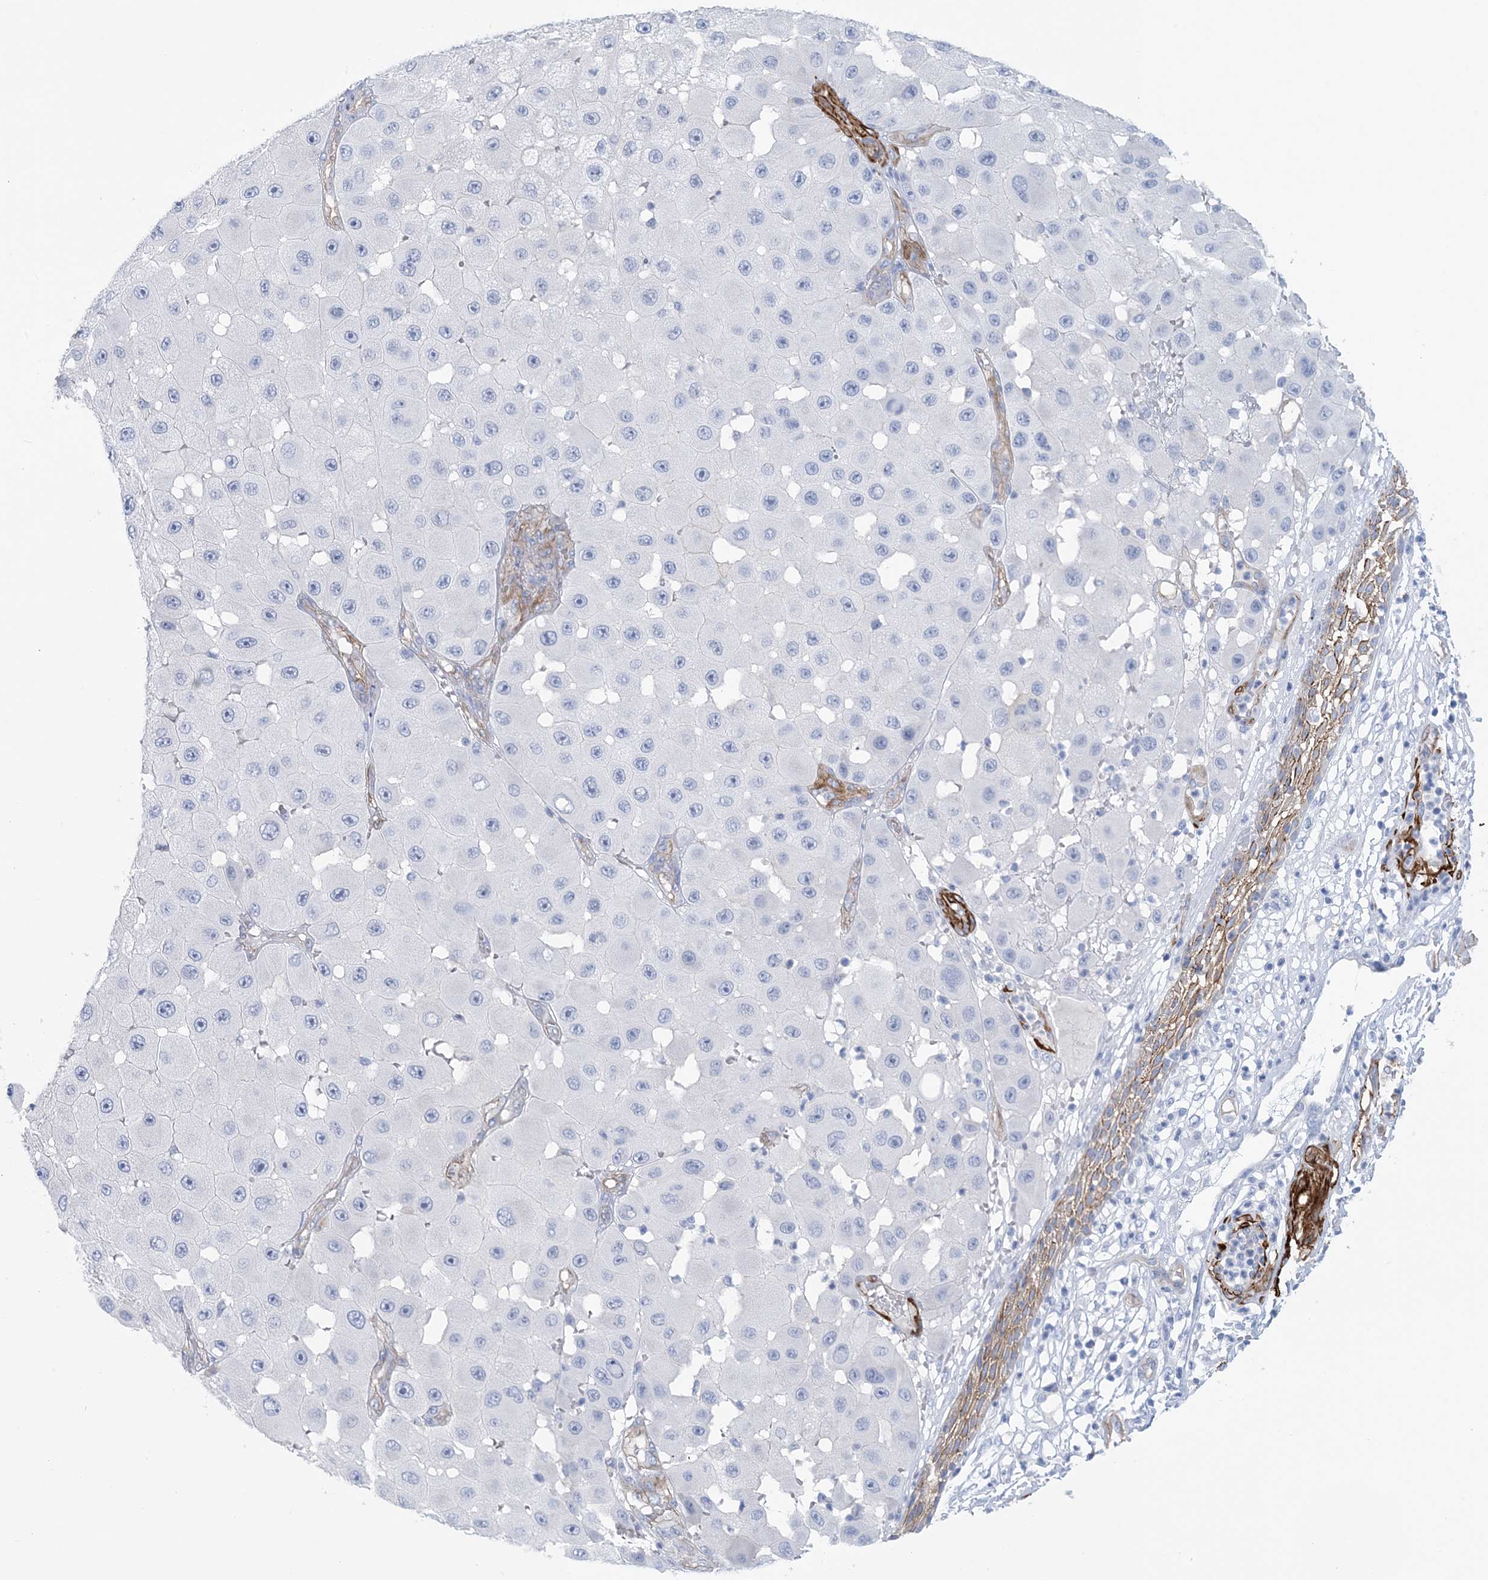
{"staining": {"intensity": "negative", "quantity": "none", "location": "none"}, "tissue": "melanoma", "cell_type": "Tumor cells", "image_type": "cancer", "snomed": [{"axis": "morphology", "description": "Malignant melanoma, NOS"}, {"axis": "topography", "description": "Skin"}], "caption": "Tumor cells show no significant protein positivity in malignant melanoma.", "gene": "SHANK1", "patient": {"sex": "female", "age": 81}}